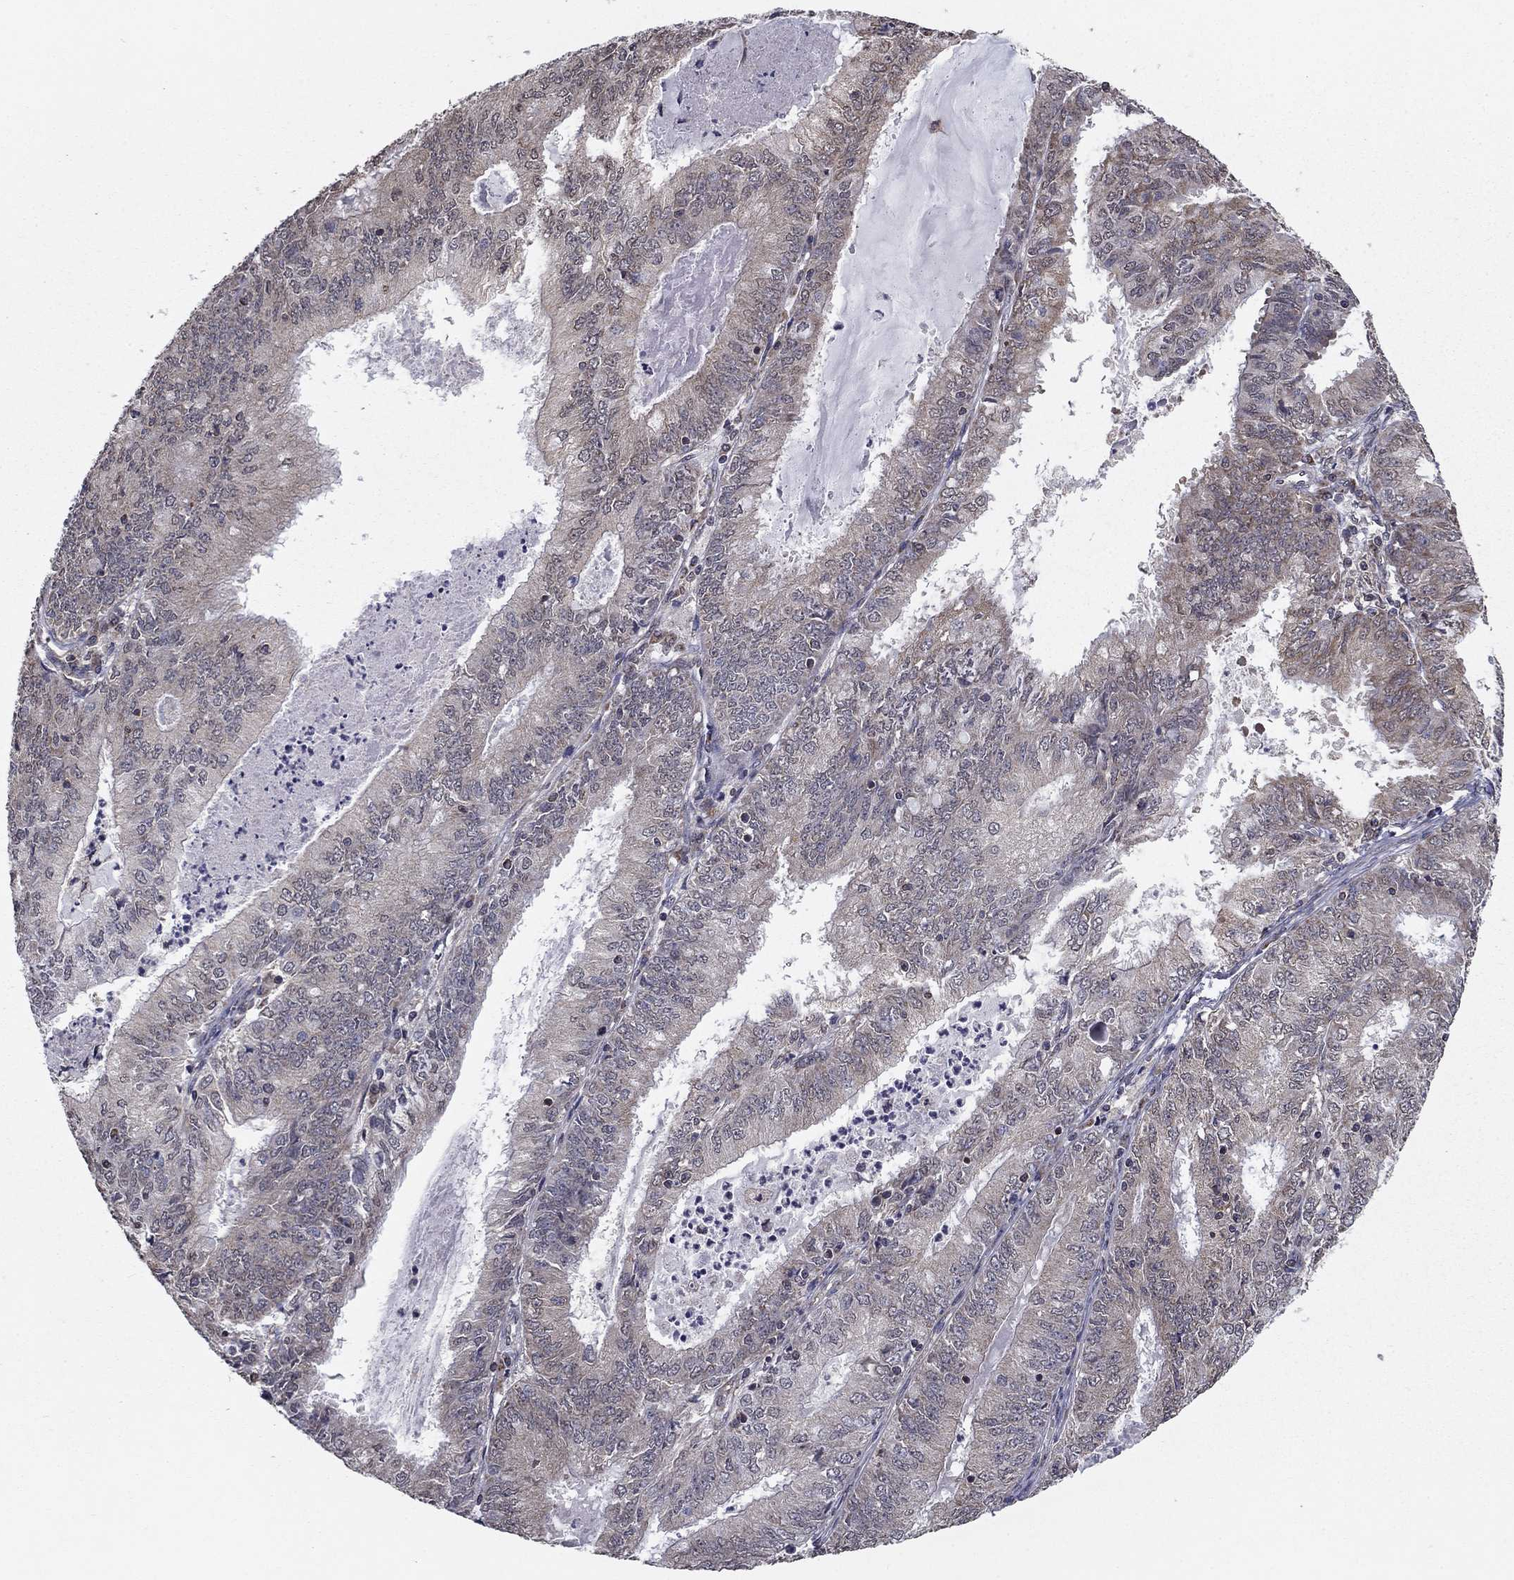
{"staining": {"intensity": "negative", "quantity": "none", "location": "none"}, "tissue": "endometrial cancer", "cell_type": "Tumor cells", "image_type": "cancer", "snomed": [{"axis": "morphology", "description": "Adenocarcinoma, NOS"}, {"axis": "topography", "description": "Endometrium"}], "caption": "IHC photomicrograph of neoplastic tissue: endometrial cancer (adenocarcinoma) stained with DAB (3,3'-diaminobenzidine) reveals no significant protein expression in tumor cells.", "gene": "SLC2A13", "patient": {"sex": "female", "age": 57}}